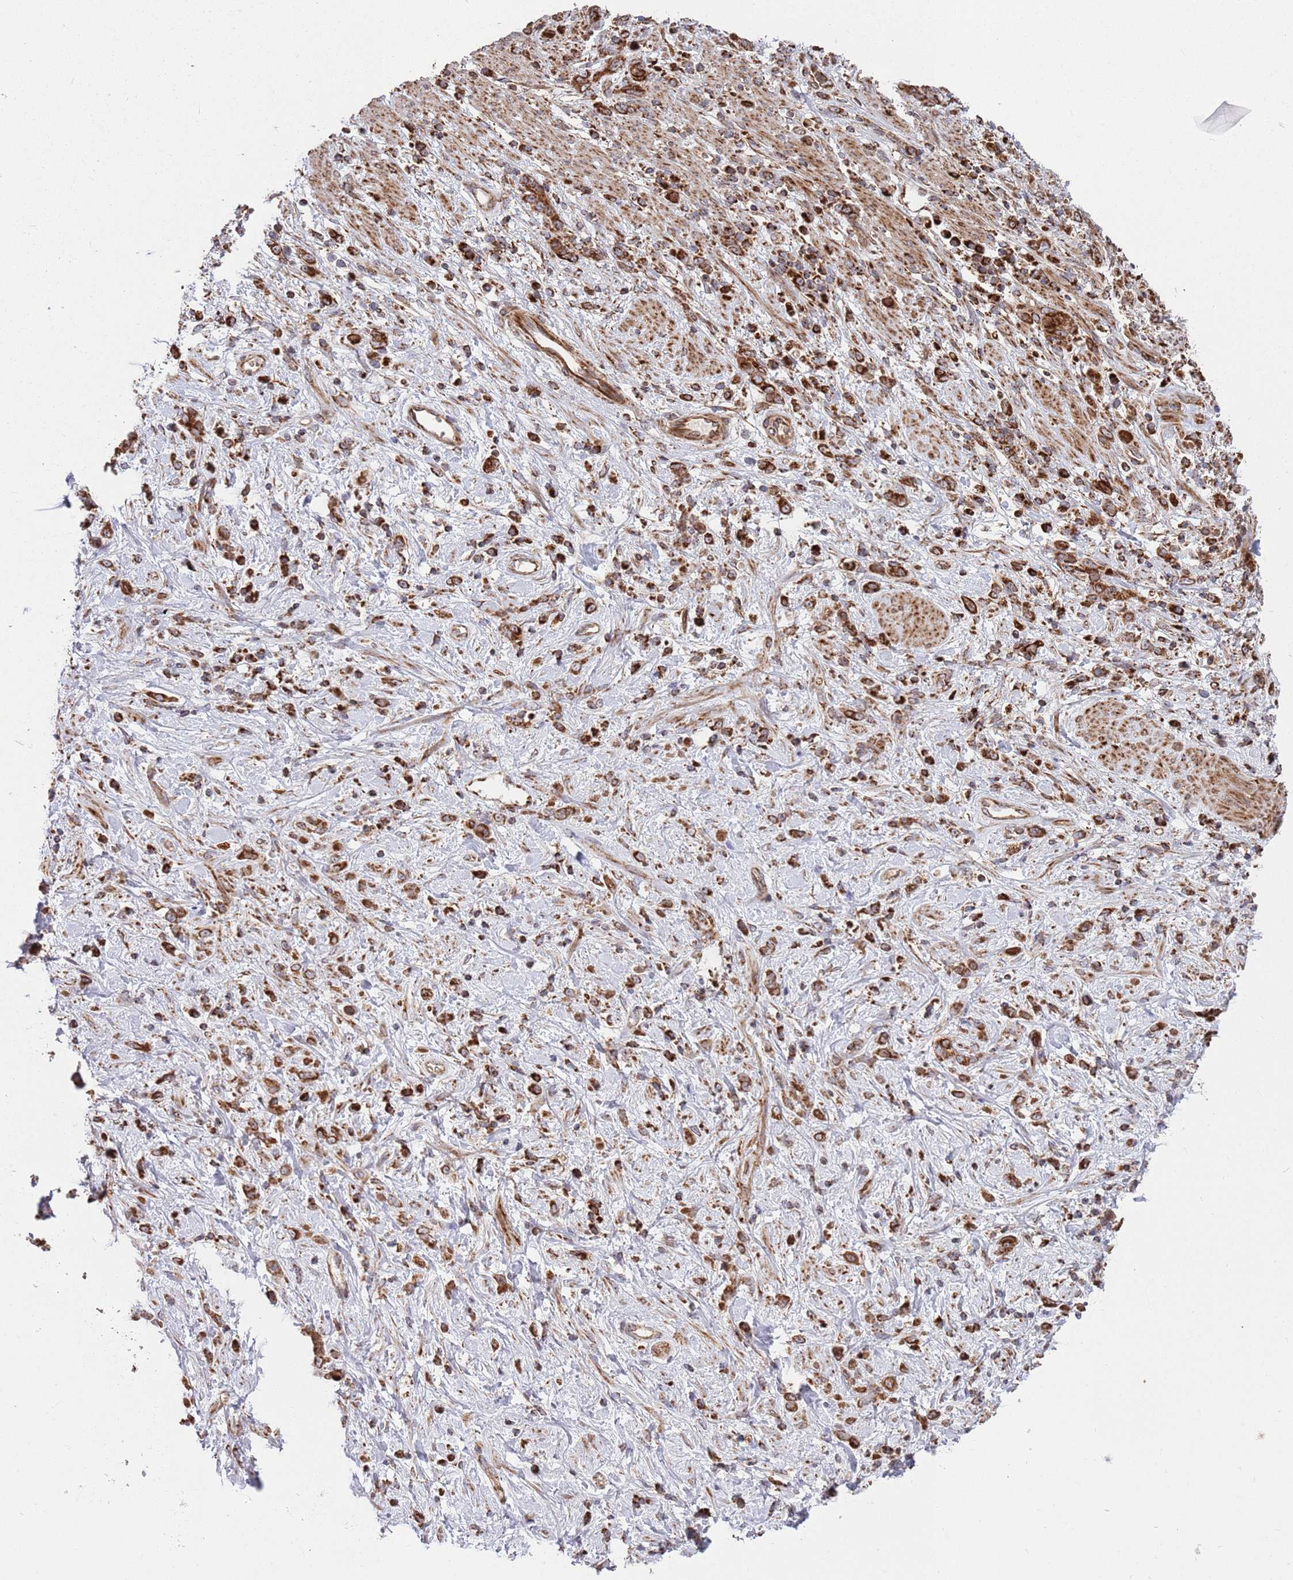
{"staining": {"intensity": "strong", "quantity": ">75%", "location": "cytoplasmic/membranous"}, "tissue": "stomach cancer", "cell_type": "Tumor cells", "image_type": "cancer", "snomed": [{"axis": "morphology", "description": "Adenocarcinoma, NOS"}, {"axis": "topography", "description": "Stomach"}], "caption": "Immunohistochemistry micrograph of neoplastic tissue: stomach adenocarcinoma stained using immunohistochemistry (IHC) shows high levels of strong protein expression localized specifically in the cytoplasmic/membranous of tumor cells, appearing as a cytoplasmic/membranous brown color.", "gene": "ATP5PD", "patient": {"sex": "female", "age": 60}}